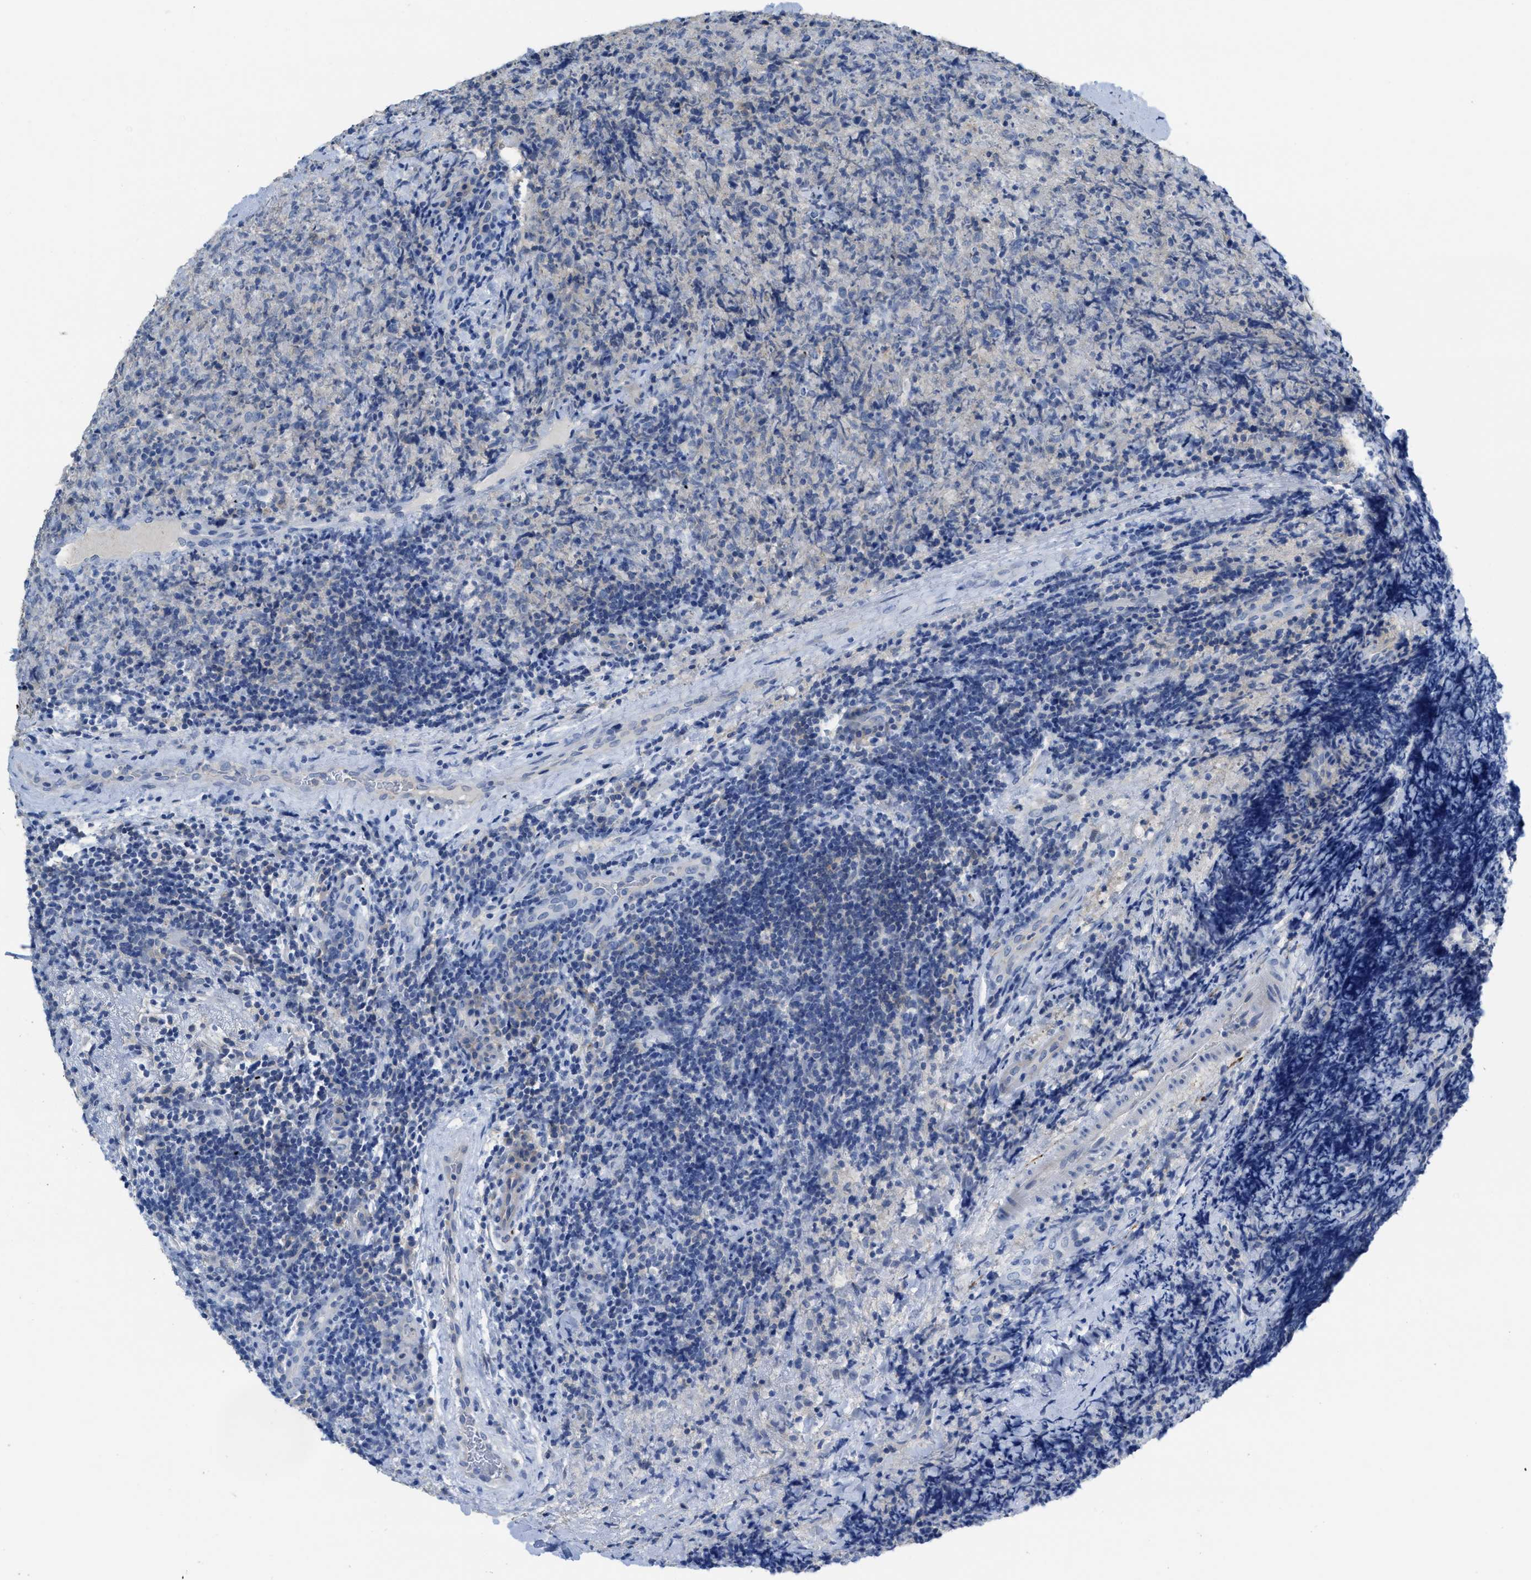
{"staining": {"intensity": "negative", "quantity": "none", "location": "none"}, "tissue": "lymphoma", "cell_type": "Tumor cells", "image_type": "cancer", "snomed": [{"axis": "morphology", "description": "Malignant lymphoma, non-Hodgkin's type, High grade"}, {"axis": "topography", "description": "Tonsil"}], "caption": "The histopathology image exhibits no significant staining in tumor cells of lymphoma. (DAB immunohistochemistry (IHC) visualized using brightfield microscopy, high magnification).", "gene": "CNNM4", "patient": {"sex": "female", "age": 36}}